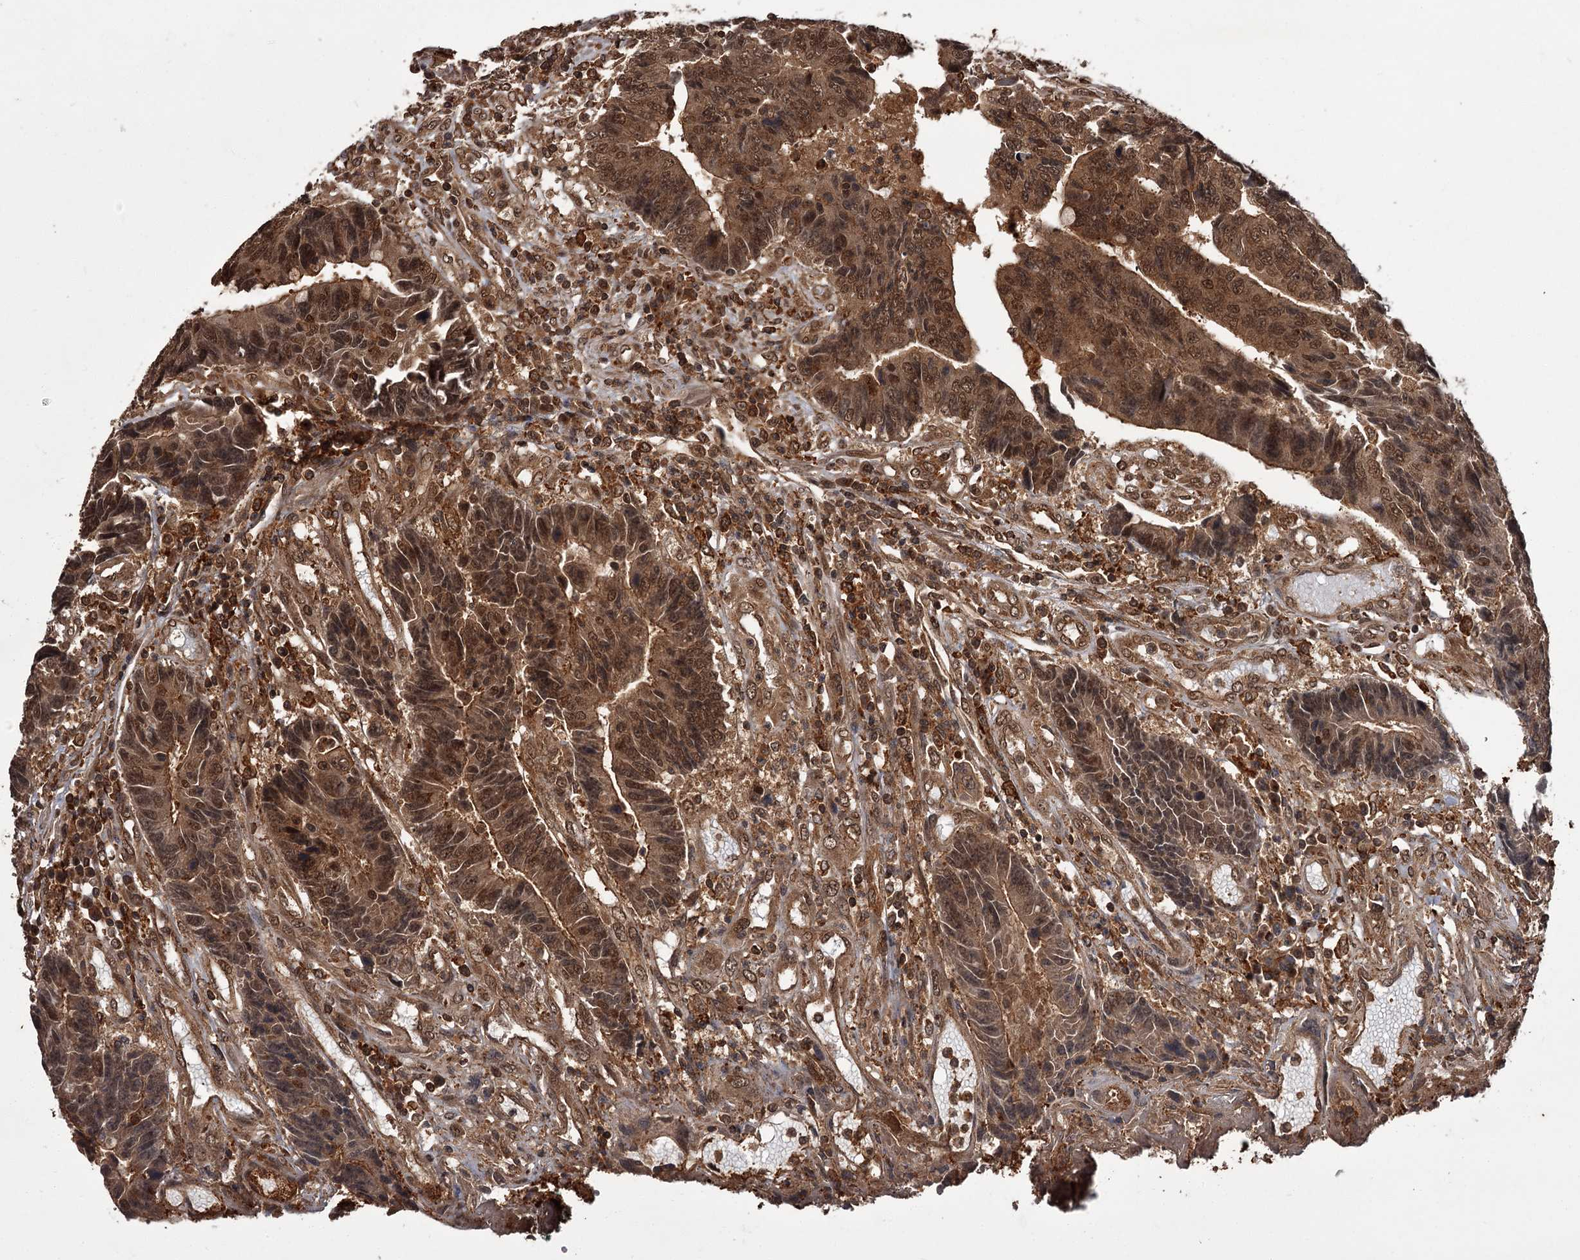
{"staining": {"intensity": "moderate", "quantity": ">75%", "location": "cytoplasmic/membranous,nuclear"}, "tissue": "colorectal cancer", "cell_type": "Tumor cells", "image_type": "cancer", "snomed": [{"axis": "morphology", "description": "Adenocarcinoma, NOS"}, {"axis": "topography", "description": "Rectum"}], "caption": "IHC (DAB (3,3'-diaminobenzidine)) staining of human adenocarcinoma (colorectal) exhibits moderate cytoplasmic/membranous and nuclear protein staining in about >75% of tumor cells.", "gene": "TBC1D23", "patient": {"sex": "male", "age": 84}}